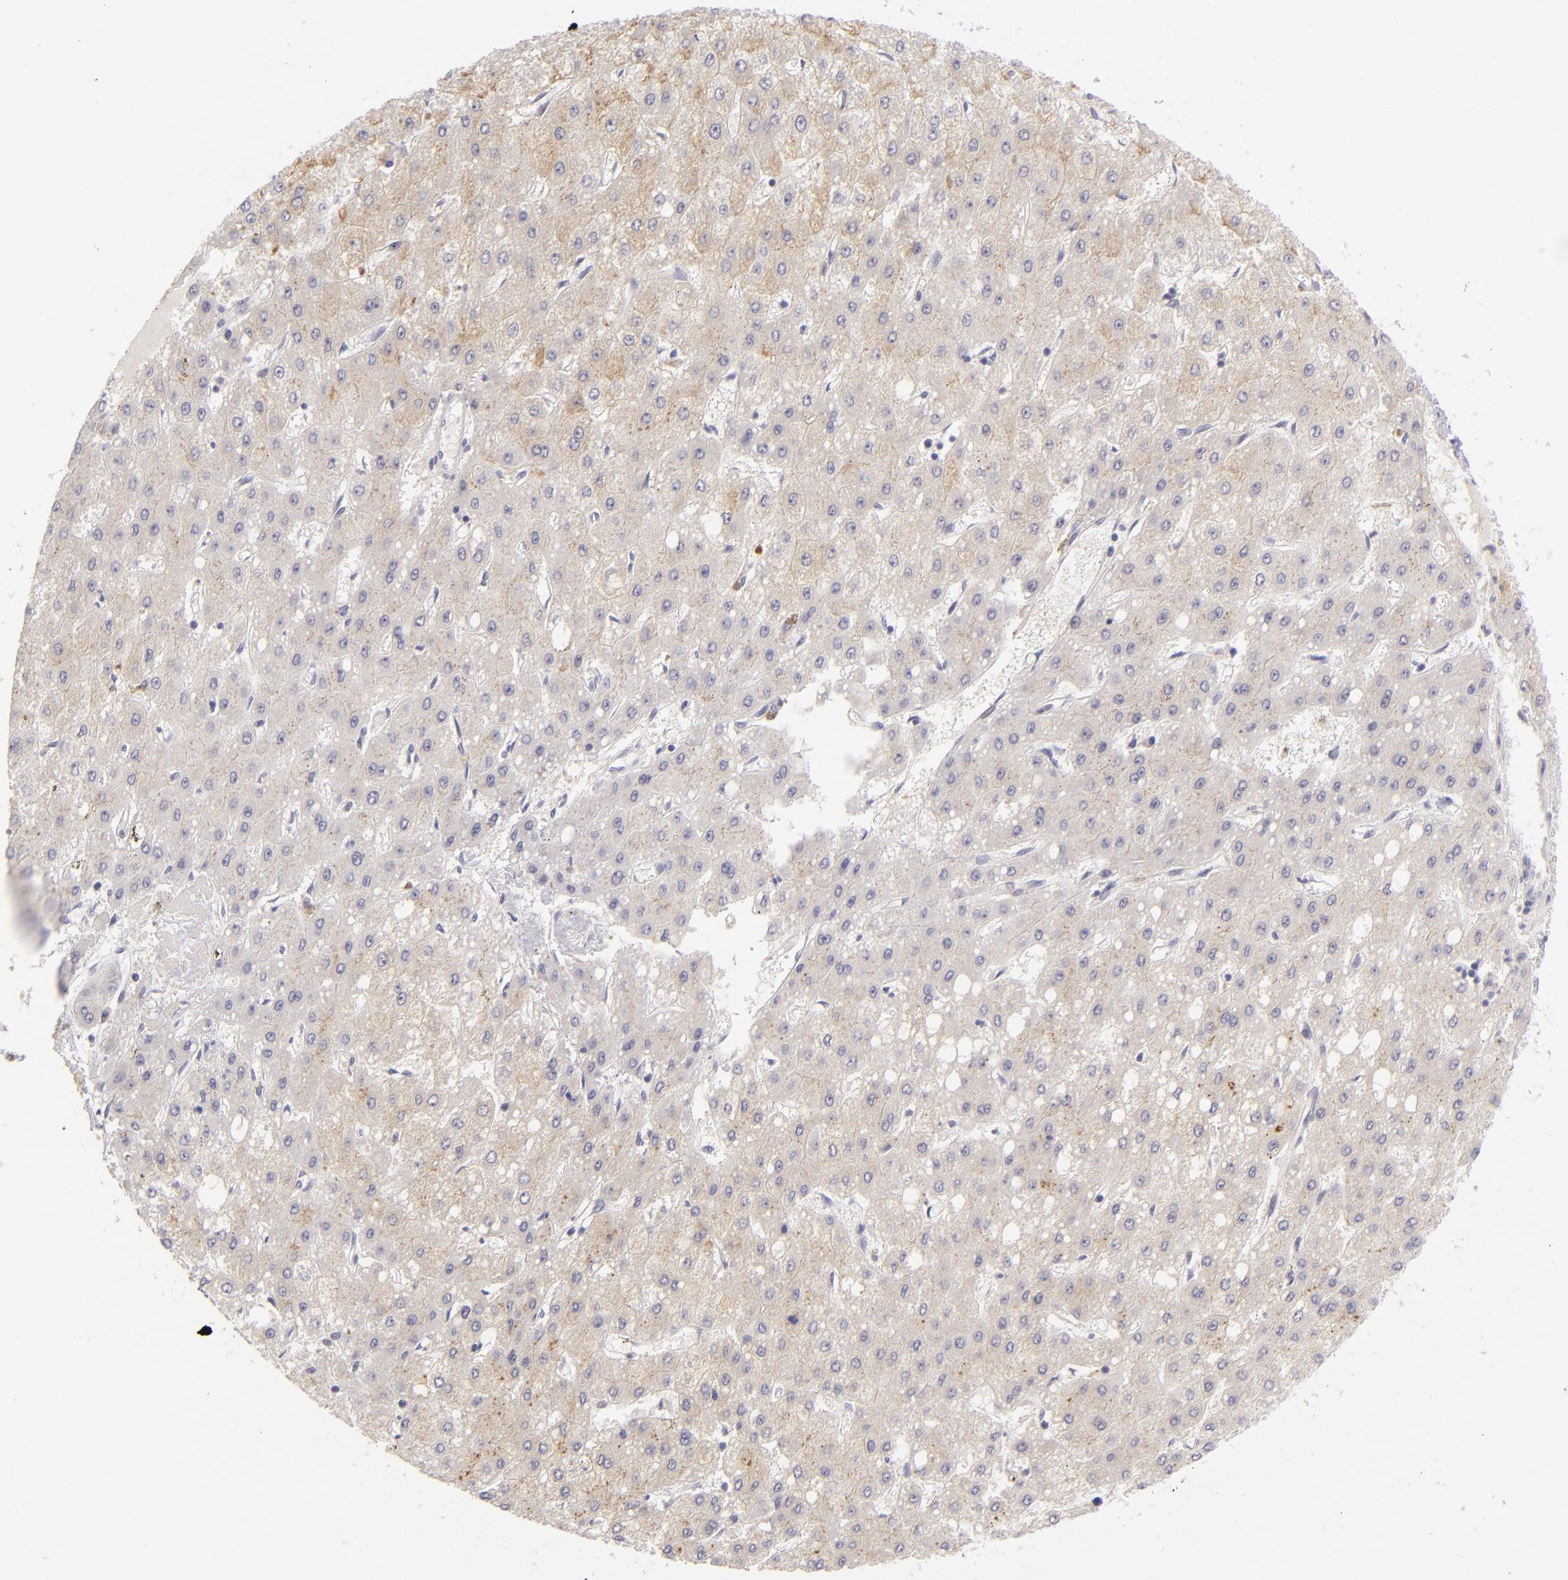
{"staining": {"intensity": "weak", "quantity": ">75%", "location": "cytoplasmic/membranous"}, "tissue": "liver cancer", "cell_type": "Tumor cells", "image_type": "cancer", "snomed": [{"axis": "morphology", "description": "Carcinoma, Hepatocellular, NOS"}, {"axis": "topography", "description": "Liver"}], "caption": "A micrograph of human liver cancer (hepatocellular carcinoma) stained for a protein reveals weak cytoplasmic/membranous brown staining in tumor cells.", "gene": "TNNC1", "patient": {"sex": "female", "age": 52}}